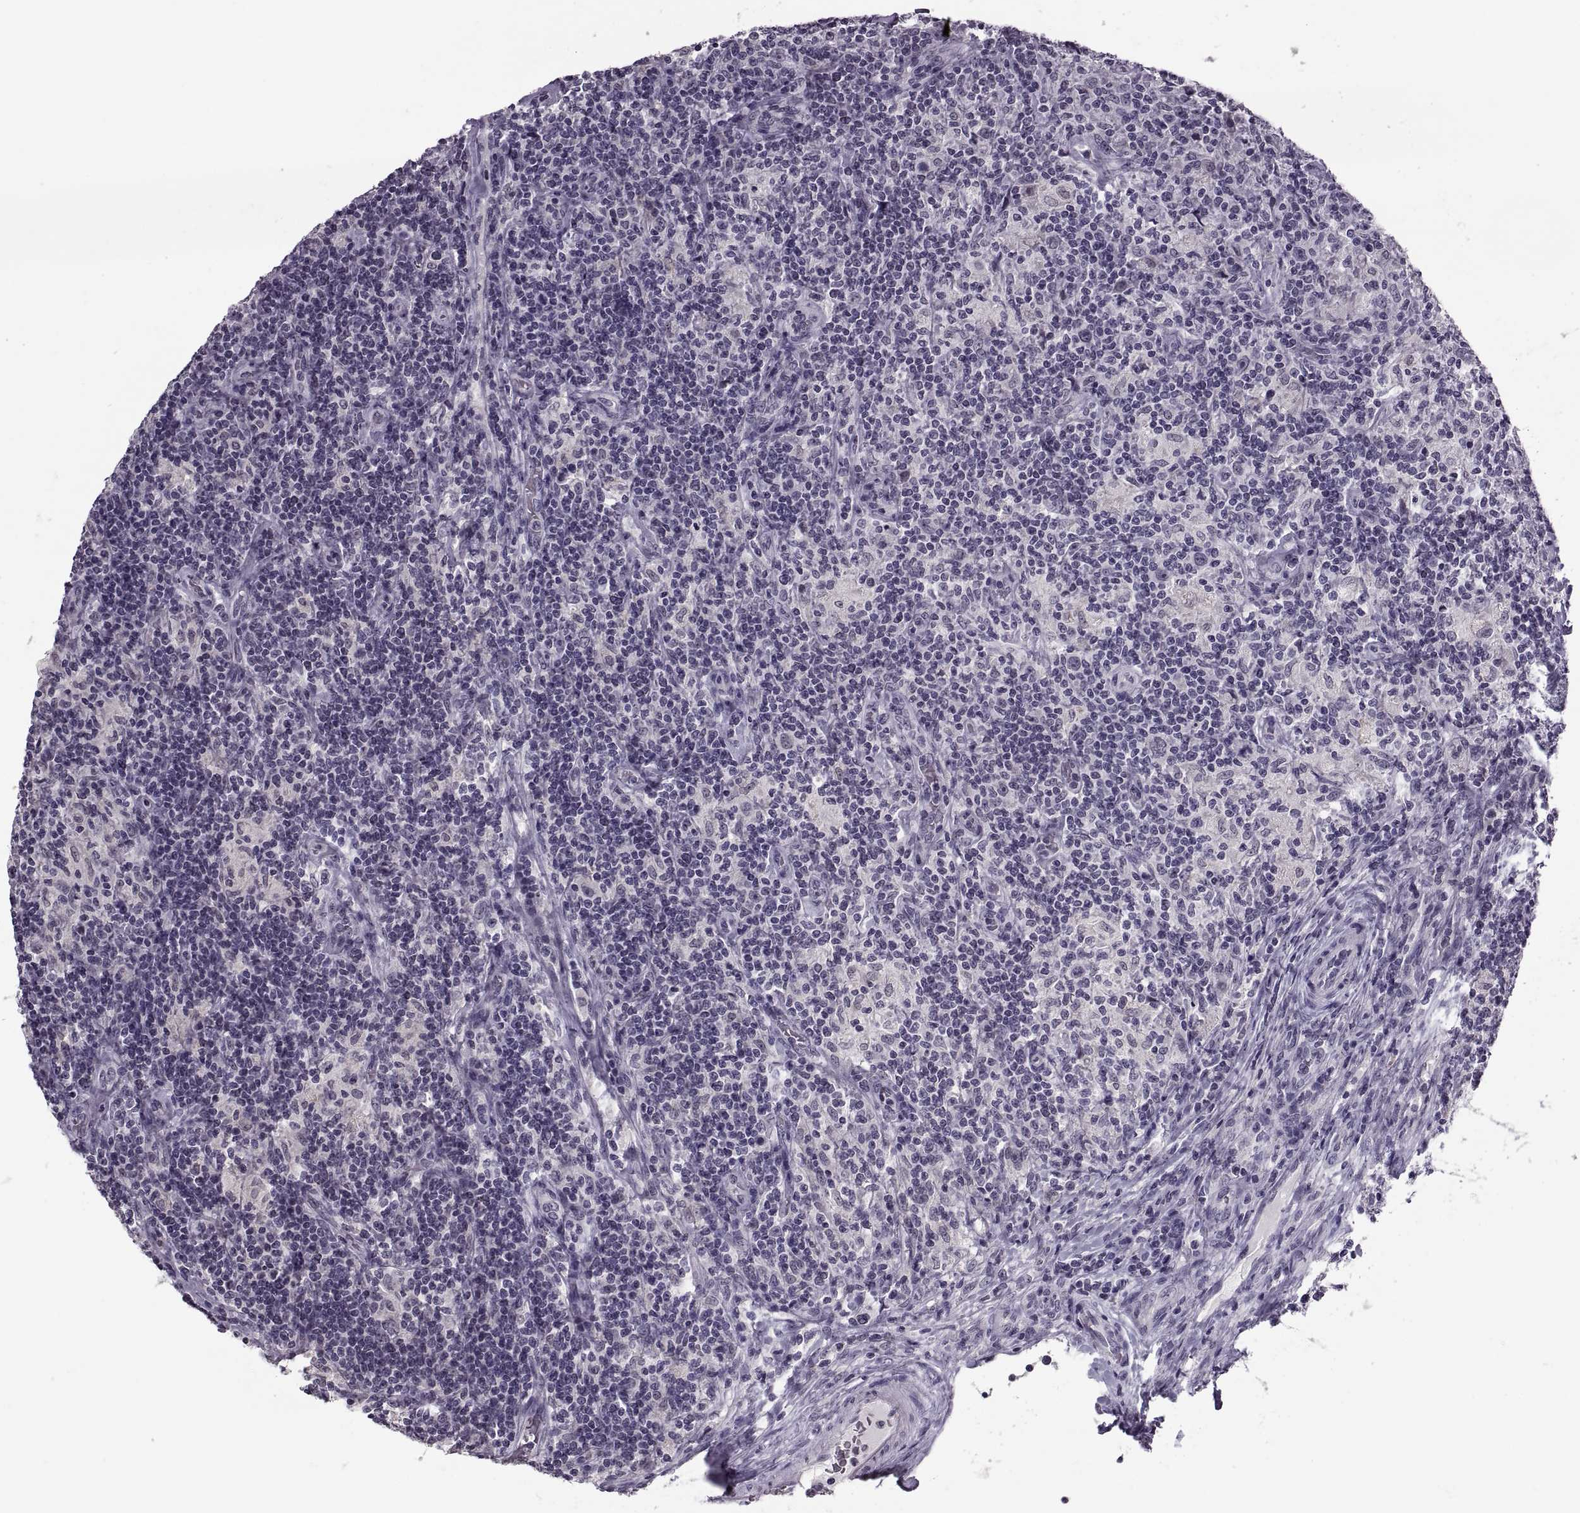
{"staining": {"intensity": "negative", "quantity": "none", "location": "none"}, "tissue": "lymphoma", "cell_type": "Tumor cells", "image_type": "cancer", "snomed": [{"axis": "morphology", "description": "Hodgkin's disease, NOS"}, {"axis": "topography", "description": "Lymph node"}], "caption": "There is no significant staining in tumor cells of lymphoma.", "gene": "PAGE5", "patient": {"sex": "male", "age": 70}}